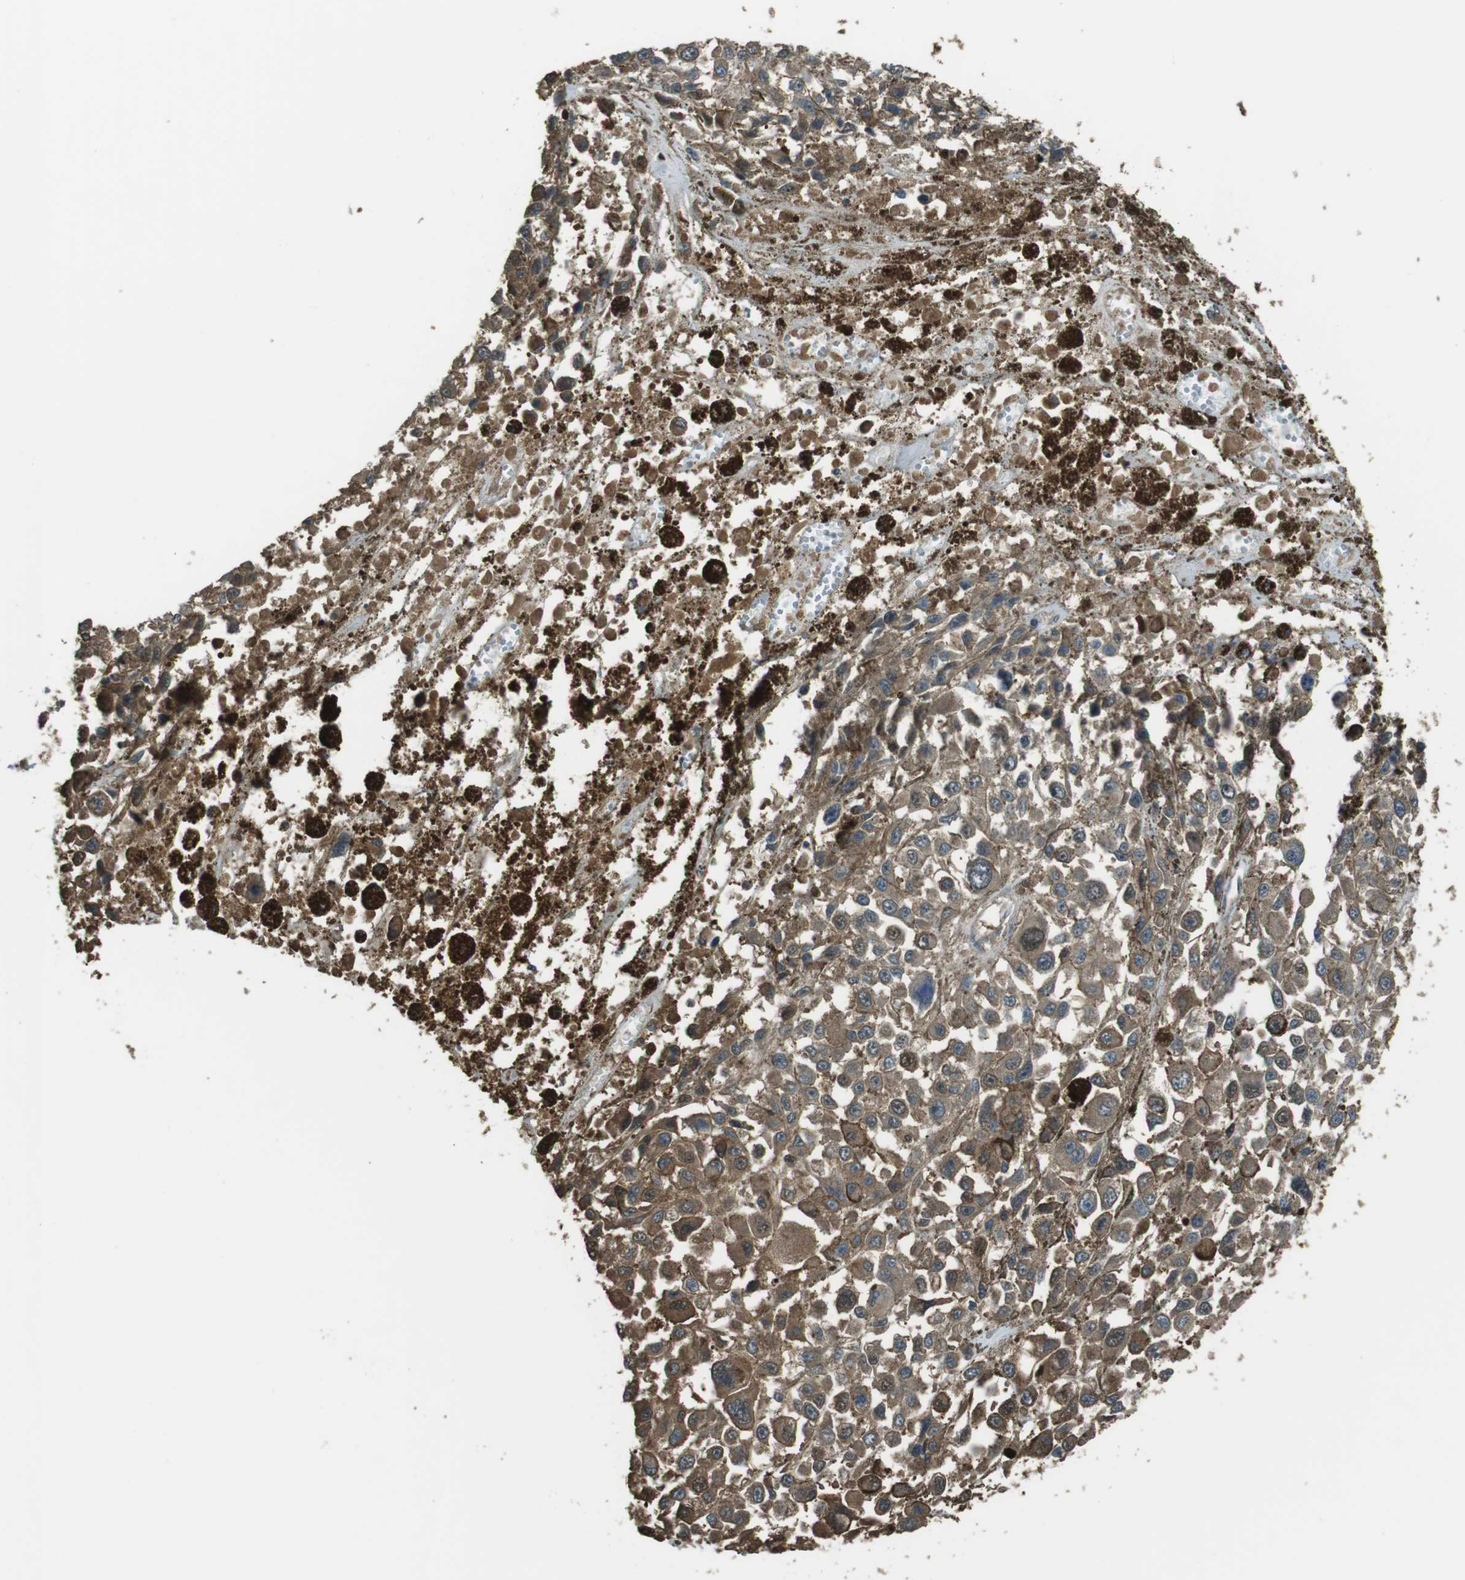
{"staining": {"intensity": "moderate", "quantity": ">75%", "location": "cytoplasmic/membranous"}, "tissue": "melanoma", "cell_type": "Tumor cells", "image_type": "cancer", "snomed": [{"axis": "morphology", "description": "Malignant melanoma, Metastatic site"}, {"axis": "topography", "description": "Lymph node"}], "caption": "Moderate cytoplasmic/membranous staining is present in approximately >75% of tumor cells in melanoma.", "gene": "TWSG1", "patient": {"sex": "male", "age": 59}}